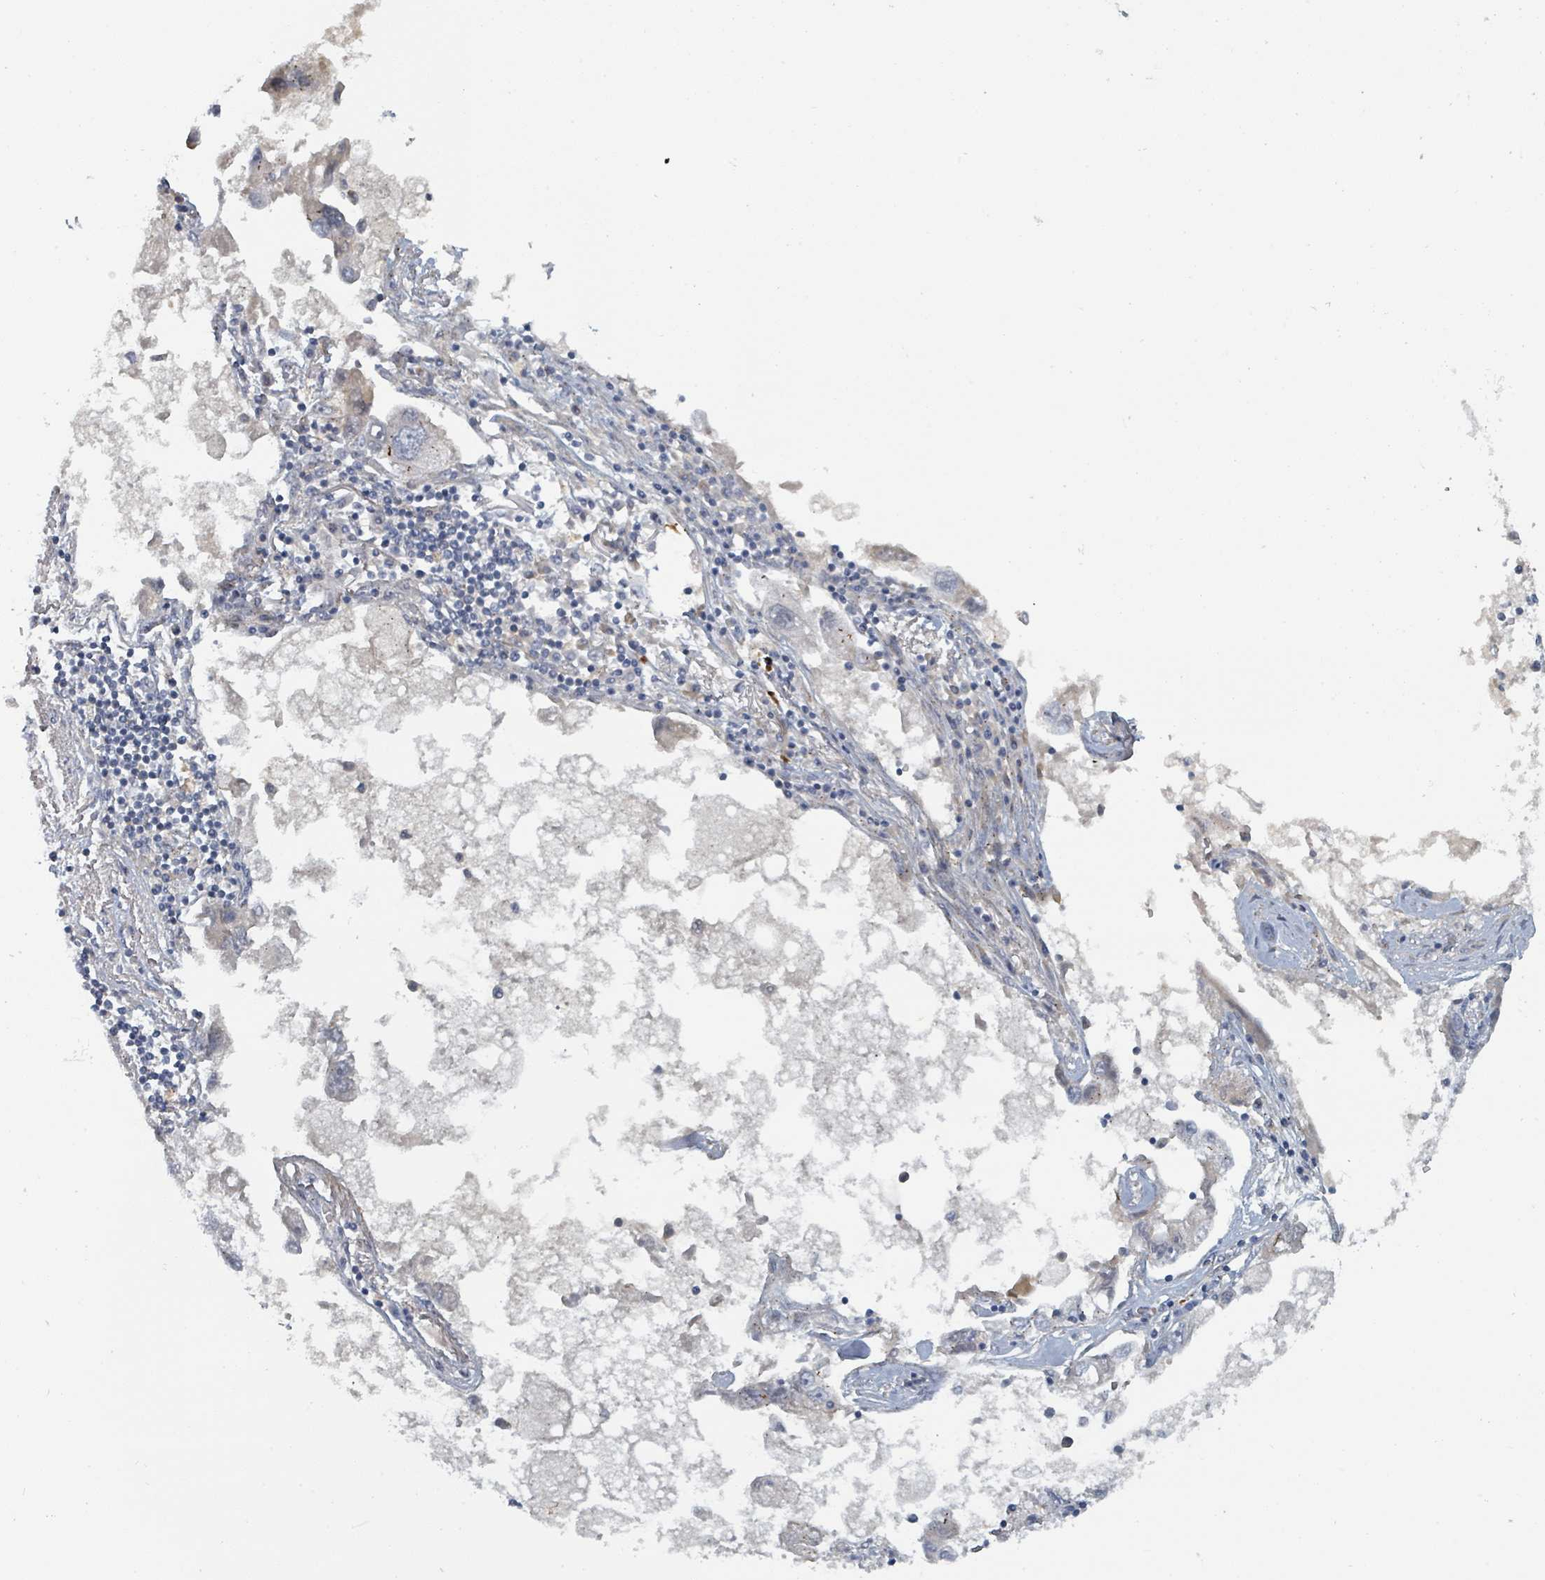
{"staining": {"intensity": "negative", "quantity": "none", "location": "none"}, "tissue": "lung cancer", "cell_type": "Tumor cells", "image_type": "cancer", "snomed": [{"axis": "morphology", "description": "Adenocarcinoma, NOS"}, {"axis": "topography", "description": "Lung"}], "caption": "Histopathology image shows no significant protein expression in tumor cells of adenocarcinoma (lung). (Stains: DAB (3,3'-diaminobenzidine) immunohistochemistry with hematoxylin counter stain, Microscopy: brightfield microscopy at high magnification).", "gene": "COL5A3", "patient": {"sex": "female", "age": 54}}